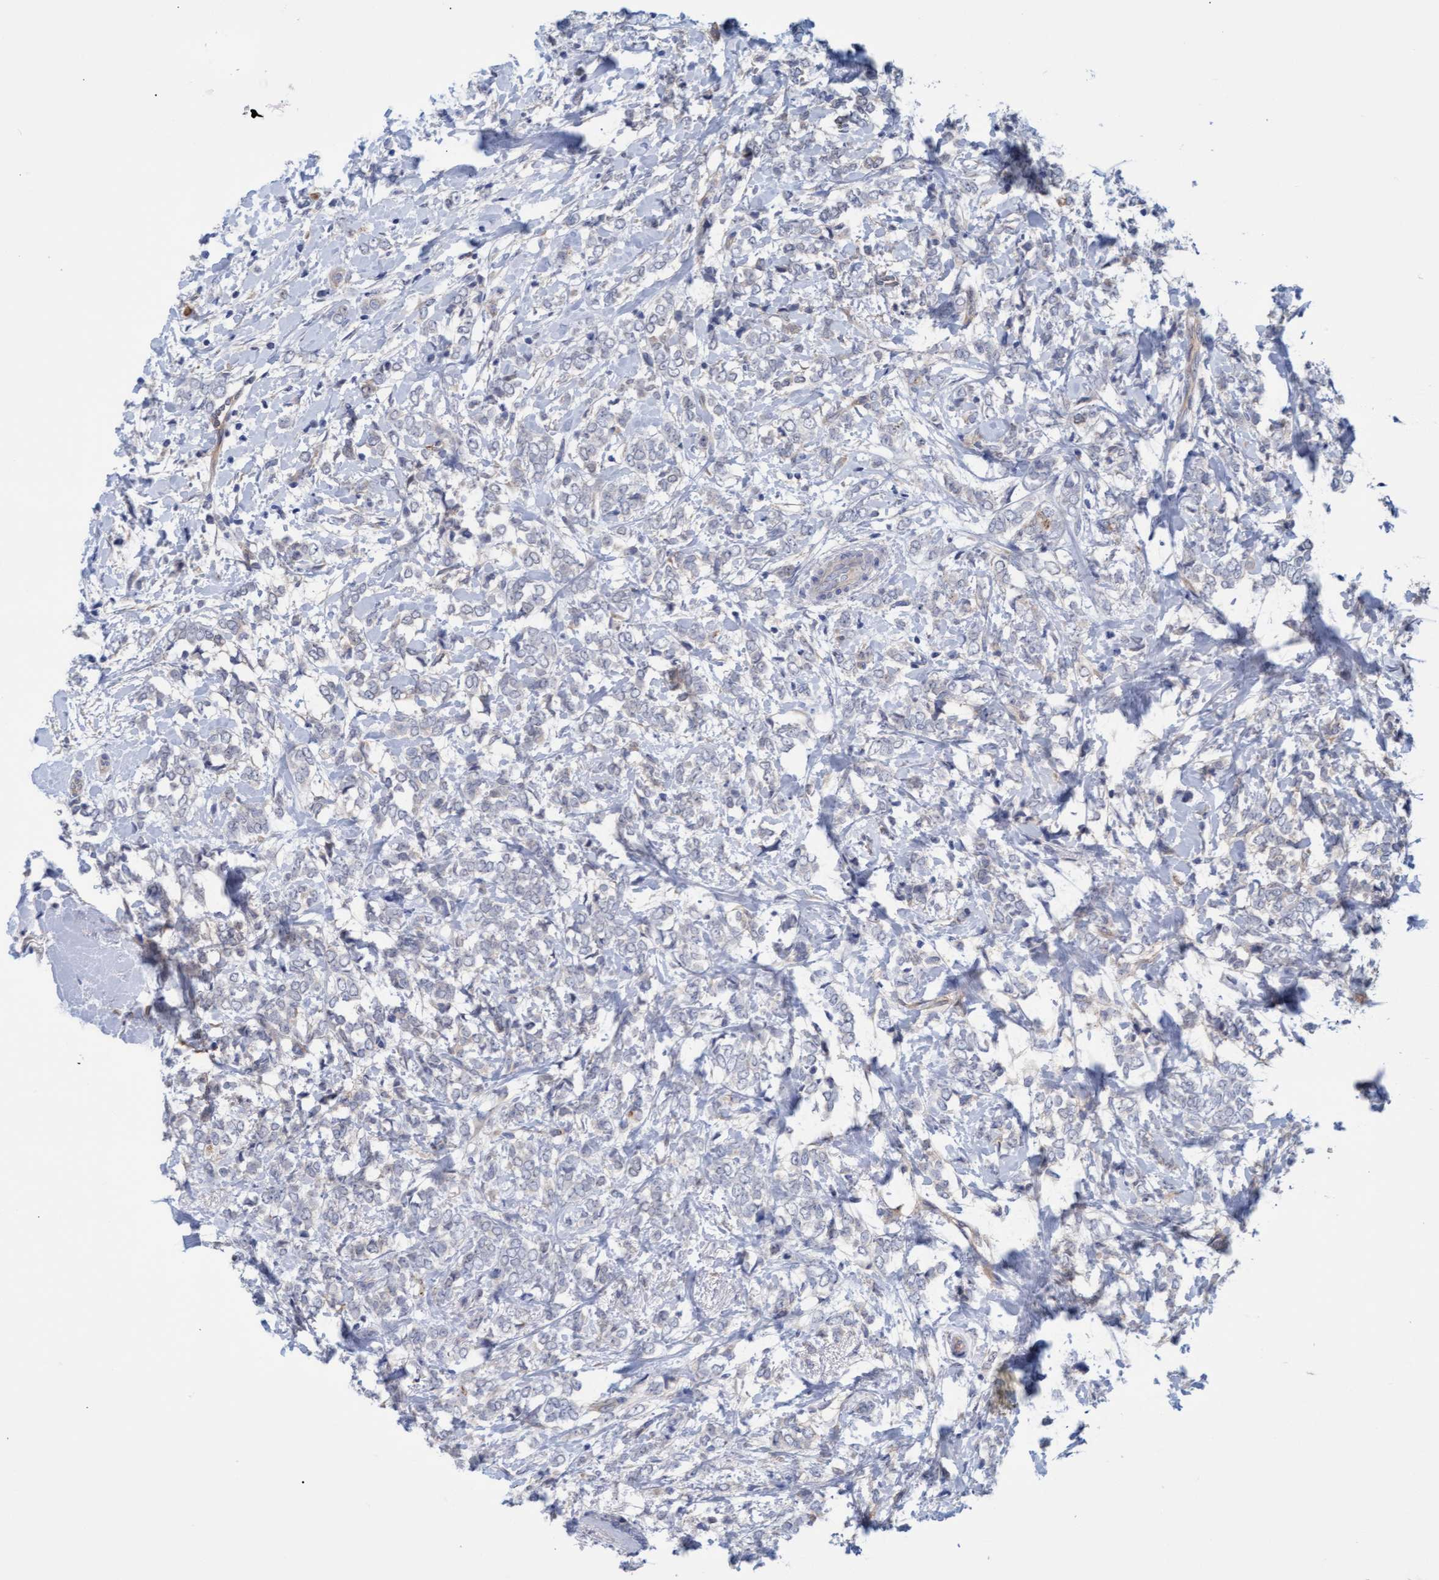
{"staining": {"intensity": "negative", "quantity": "none", "location": "none"}, "tissue": "breast cancer", "cell_type": "Tumor cells", "image_type": "cancer", "snomed": [{"axis": "morphology", "description": "Normal tissue, NOS"}, {"axis": "morphology", "description": "Lobular carcinoma"}, {"axis": "topography", "description": "Breast"}], "caption": "Histopathology image shows no protein positivity in tumor cells of lobular carcinoma (breast) tissue. Brightfield microscopy of immunohistochemistry (IHC) stained with DAB (3,3'-diaminobenzidine) (brown) and hematoxylin (blue), captured at high magnification.", "gene": "STXBP1", "patient": {"sex": "female", "age": 47}}